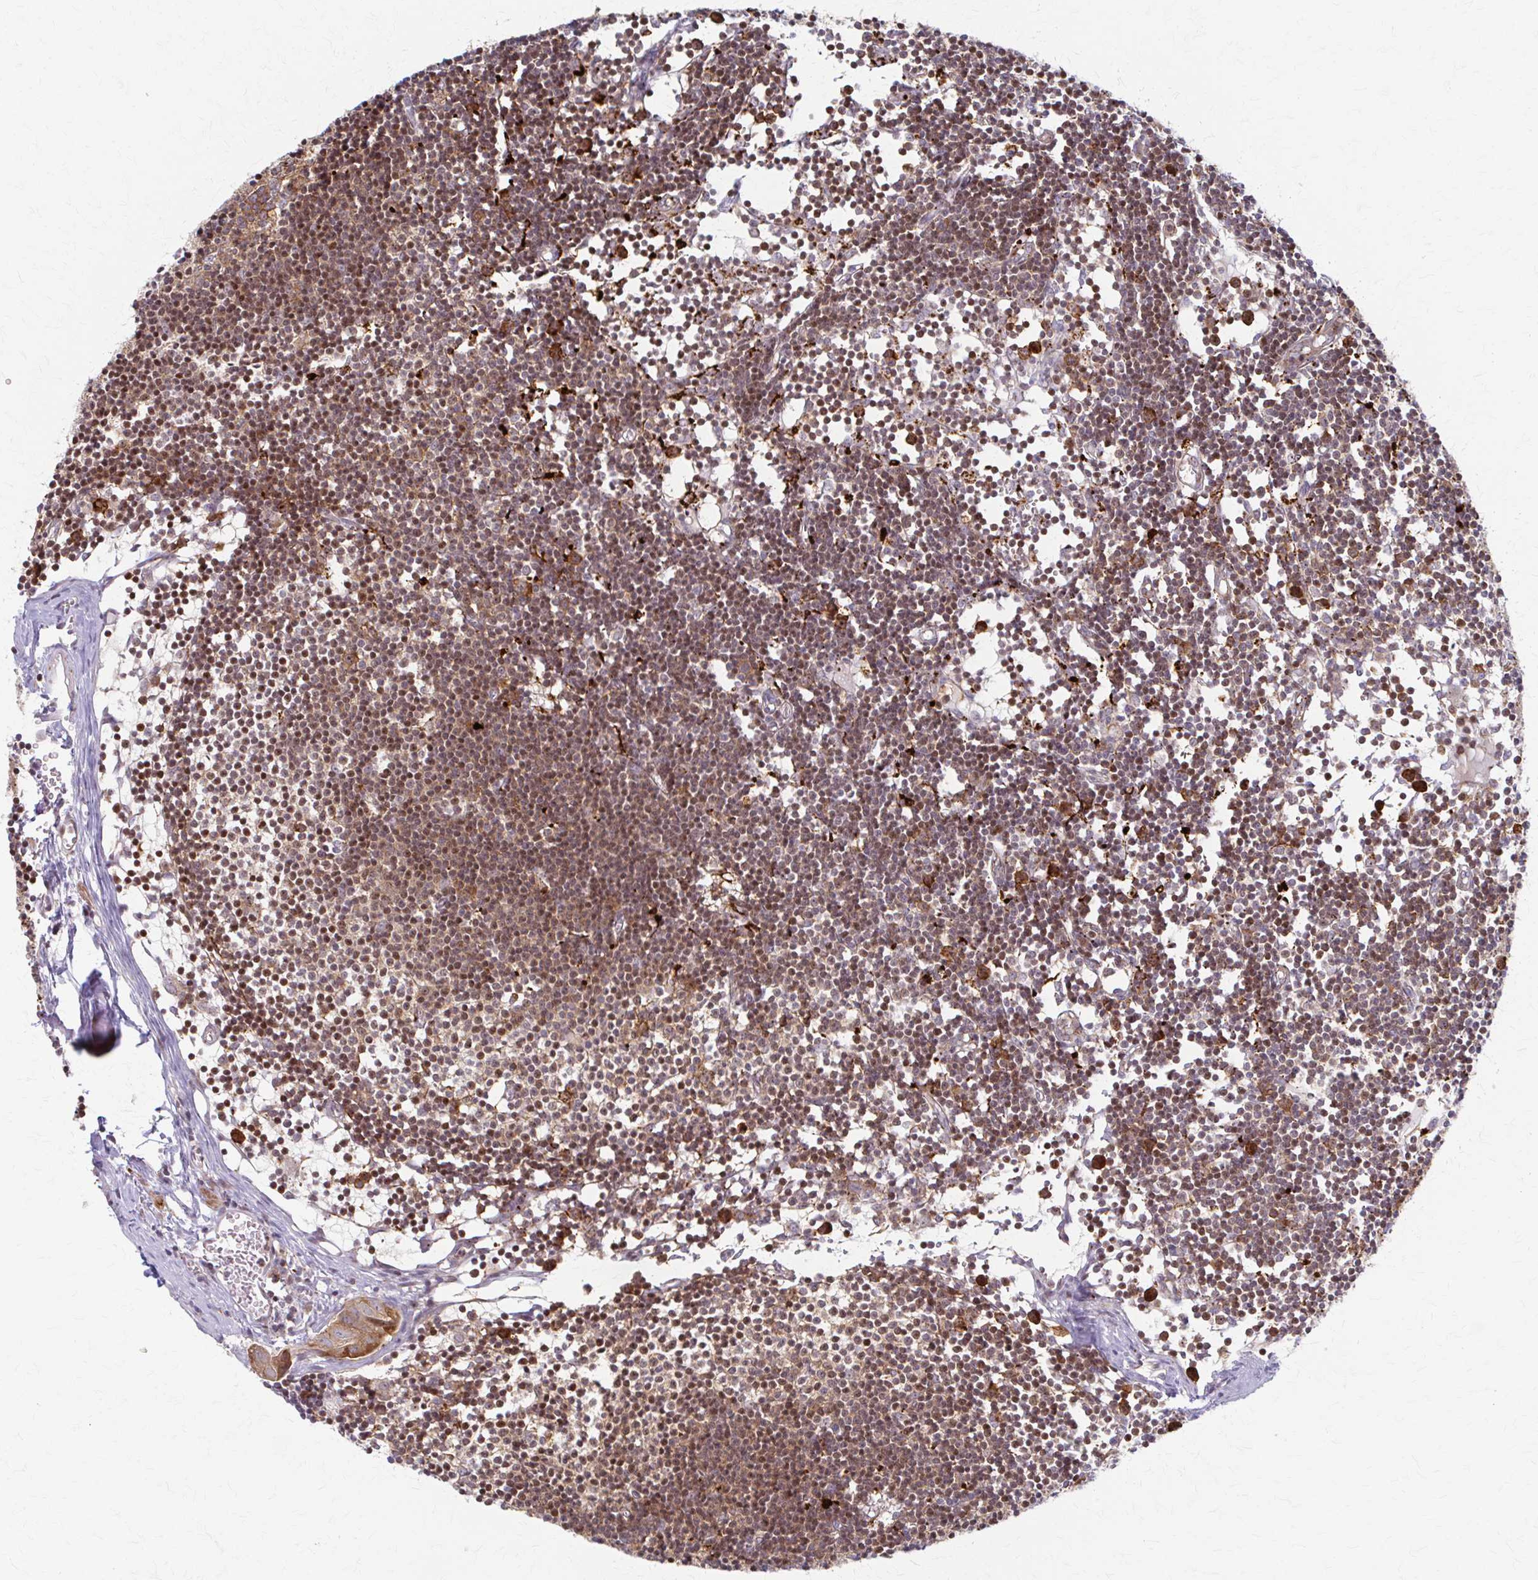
{"staining": {"intensity": "moderate", "quantity": ">75%", "location": "cytoplasmic/membranous"}, "tissue": "lymph node", "cell_type": "Germinal center cells", "image_type": "normal", "snomed": [{"axis": "morphology", "description": "Normal tissue, NOS"}, {"axis": "topography", "description": "Lymph node"}], "caption": "Lymph node stained with a protein marker demonstrates moderate staining in germinal center cells.", "gene": "ARHGAP35", "patient": {"sex": "female", "age": 11}}